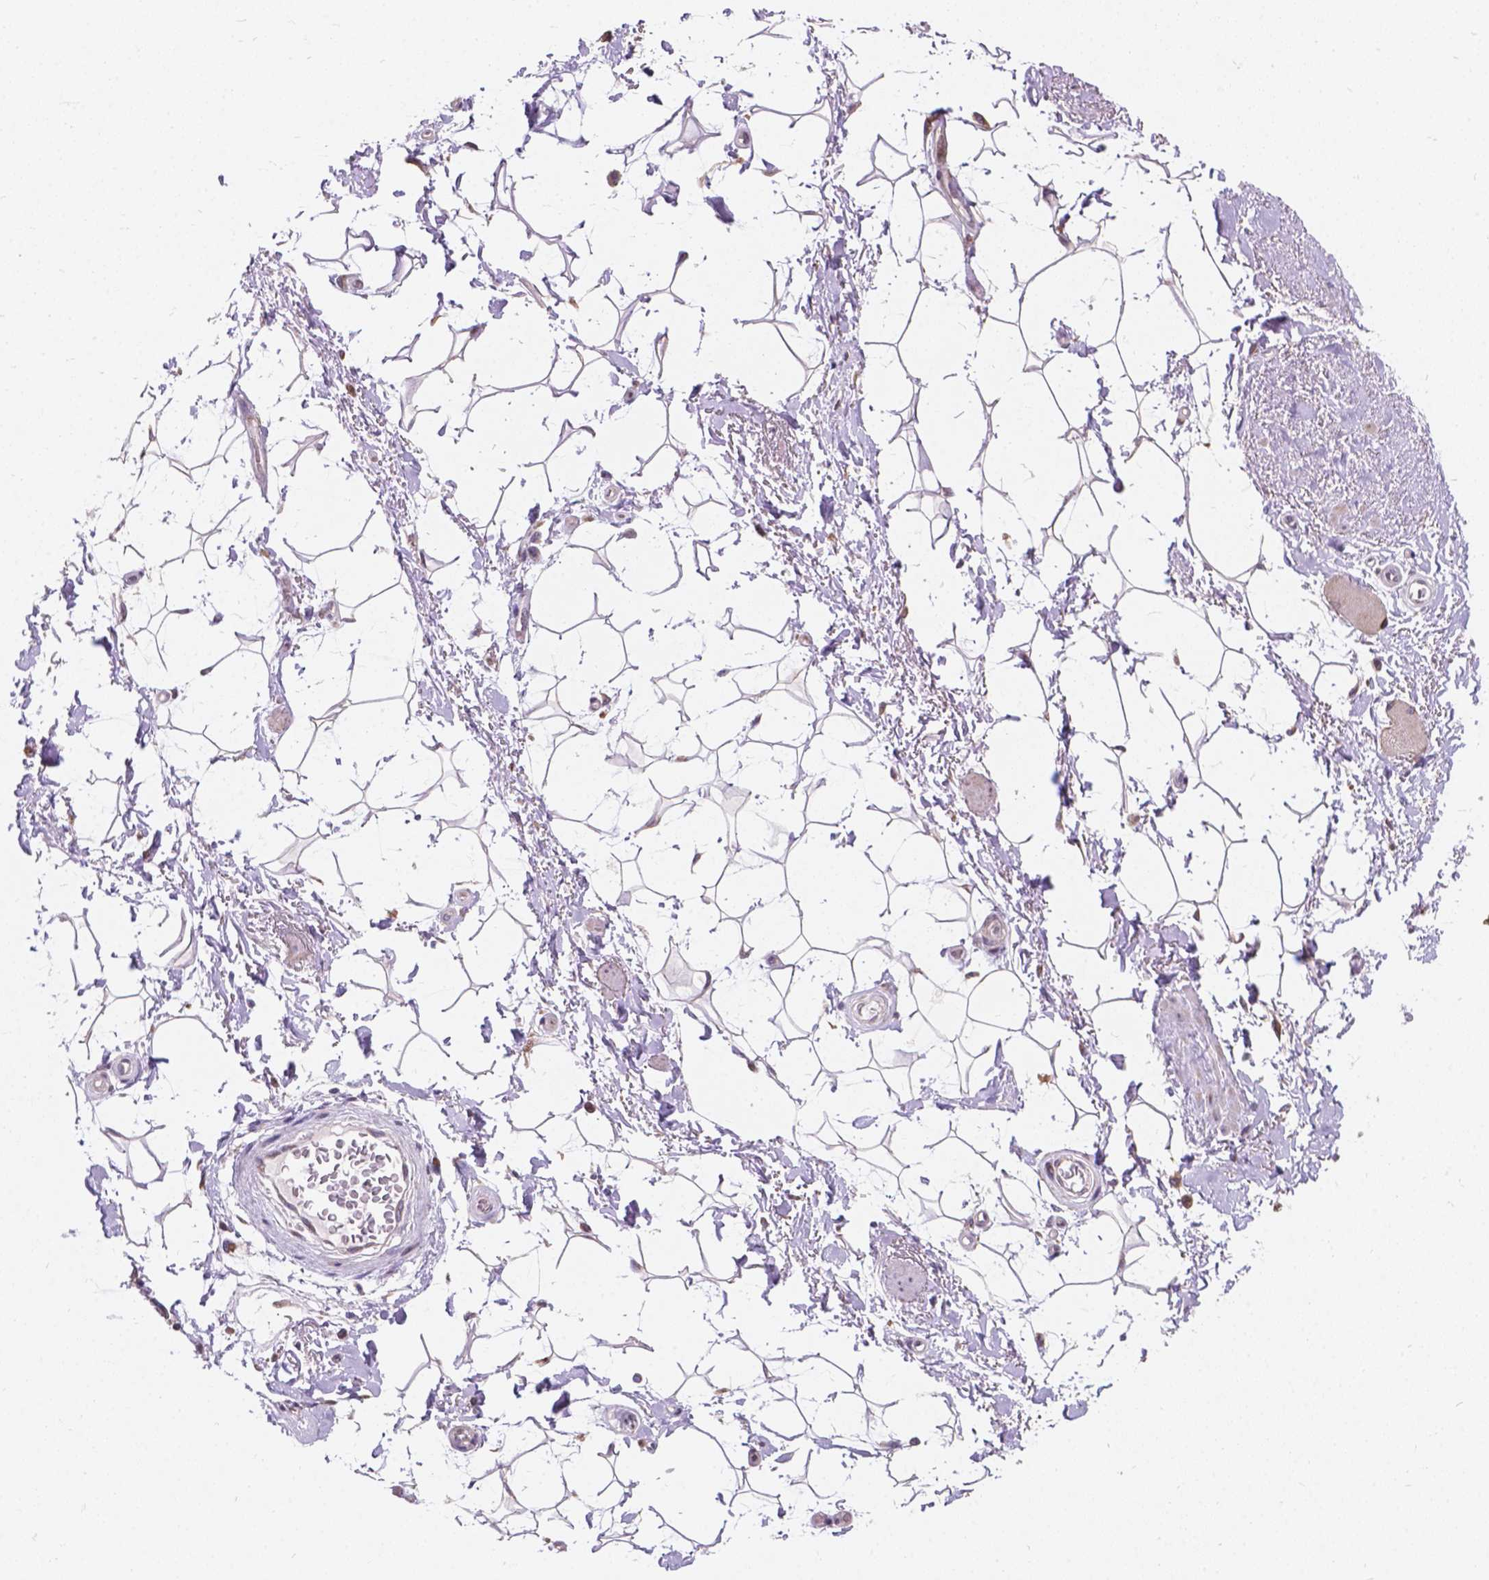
{"staining": {"intensity": "negative", "quantity": "none", "location": "none"}, "tissue": "adipose tissue", "cell_type": "Adipocytes", "image_type": "normal", "snomed": [{"axis": "morphology", "description": "Normal tissue, NOS"}, {"axis": "topography", "description": "Anal"}, {"axis": "topography", "description": "Peripheral nerve tissue"}], "caption": "Protein analysis of normal adipose tissue shows no significant staining in adipocytes.", "gene": "MYH14", "patient": {"sex": "male", "age": 51}}